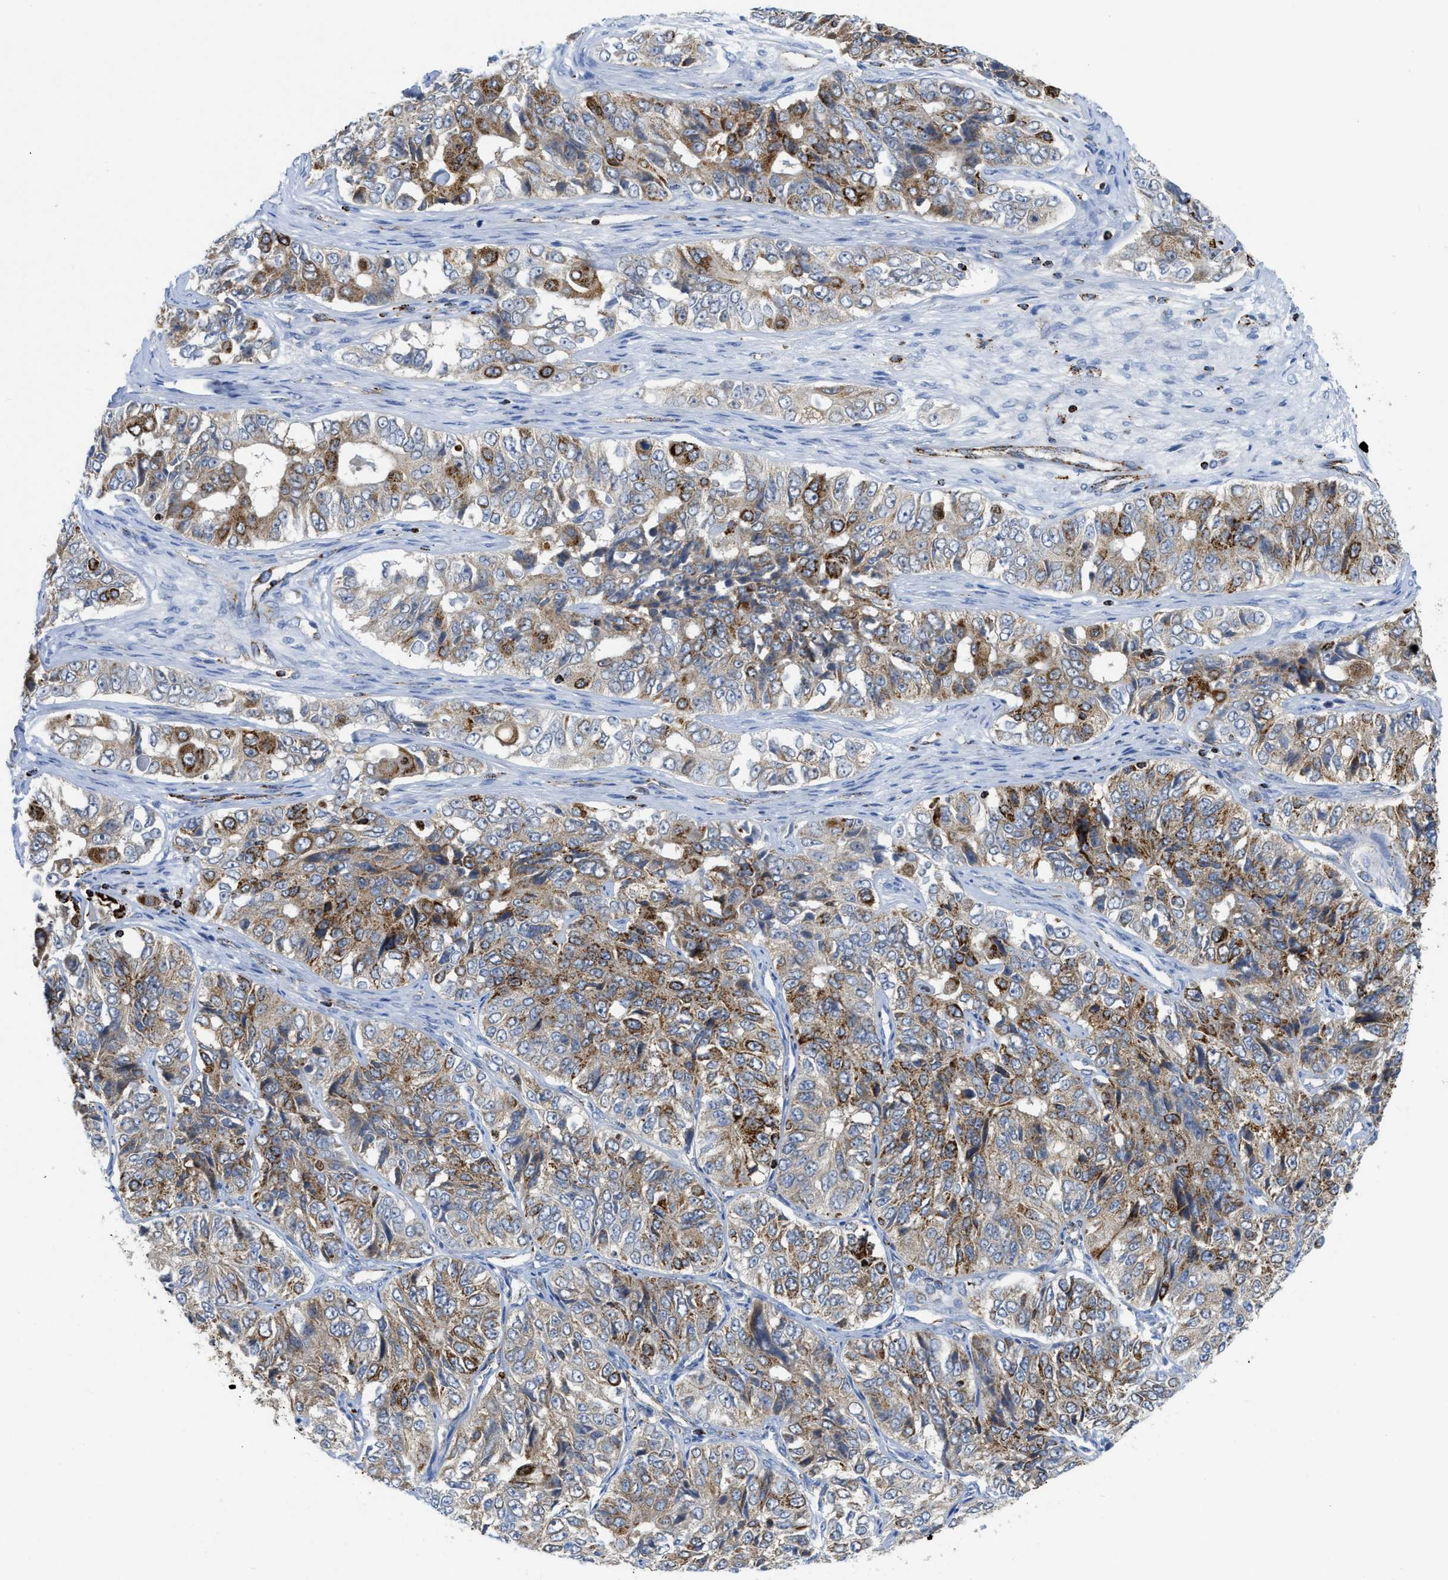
{"staining": {"intensity": "moderate", "quantity": ">75%", "location": "cytoplasmic/membranous"}, "tissue": "ovarian cancer", "cell_type": "Tumor cells", "image_type": "cancer", "snomed": [{"axis": "morphology", "description": "Carcinoma, endometroid"}, {"axis": "topography", "description": "Ovary"}], "caption": "Tumor cells exhibit medium levels of moderate cytoplasmic/membranous staining in about >75% of cells in ovarian cancer.", "gene": "SQOR", "patient": {"sex": "female", "age": 51}}